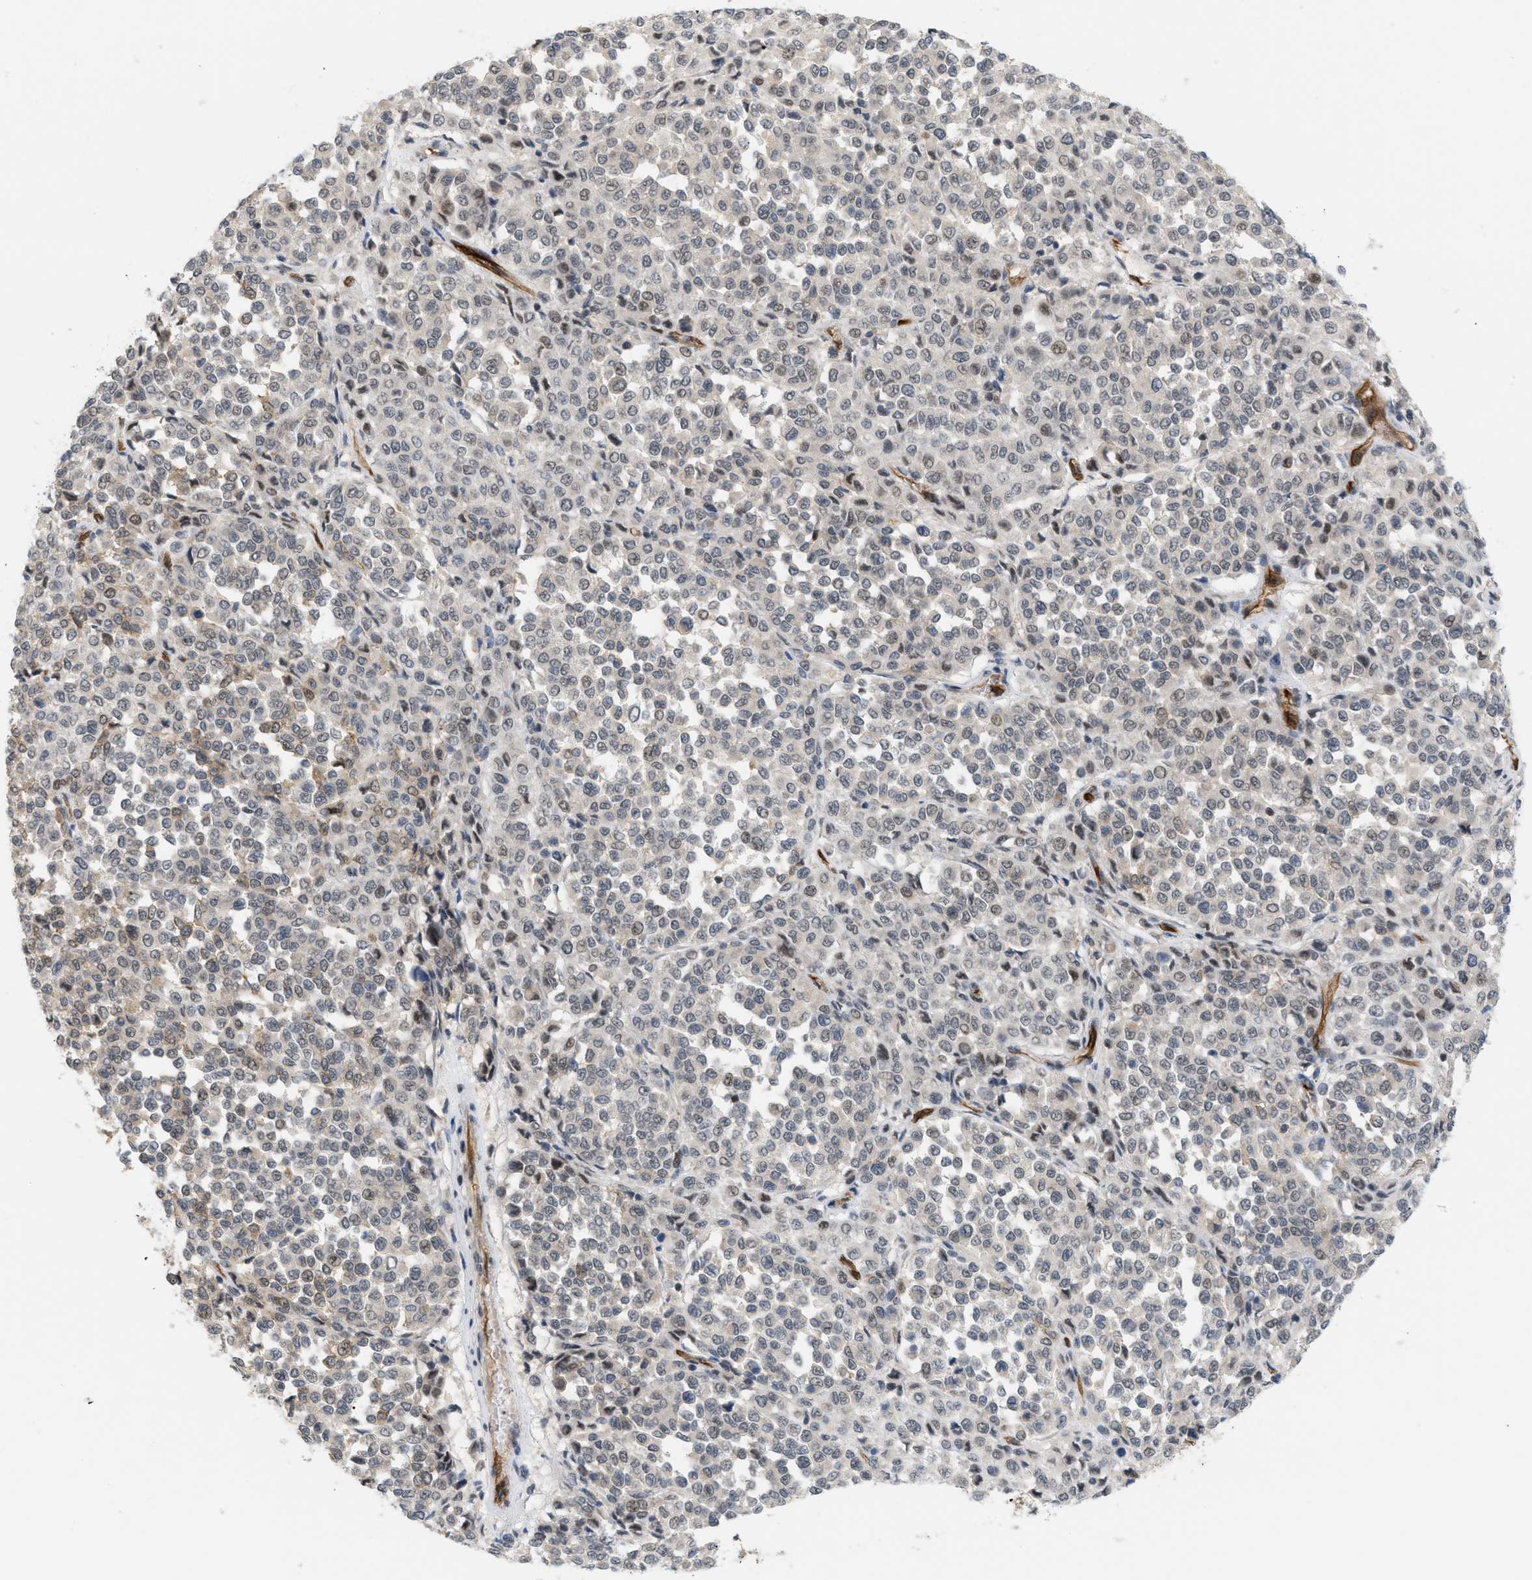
{"staining": {"intensity": "weak", "quantity": "<25%", "location": "cytoplasmic/membranous"}, "tissue": "melanoma", "cell_type": "Tumor cells", "image_type": "cancer", "snomed": [{"axis": "morphology", "description": "Malignant melanoma, Metastatic site"}, {"axis": "topography", "description": "Pancreas"}], "caption": "Immunohistochemistry (IHC) photomicrograph of neoplastic tissue: human malignant melanoma (metastatic site) stained with DAB demonstrates no significant protein staining in tumor cells.", "gene": "PALMD", "patient": {"sex": "female", "age": 30}}